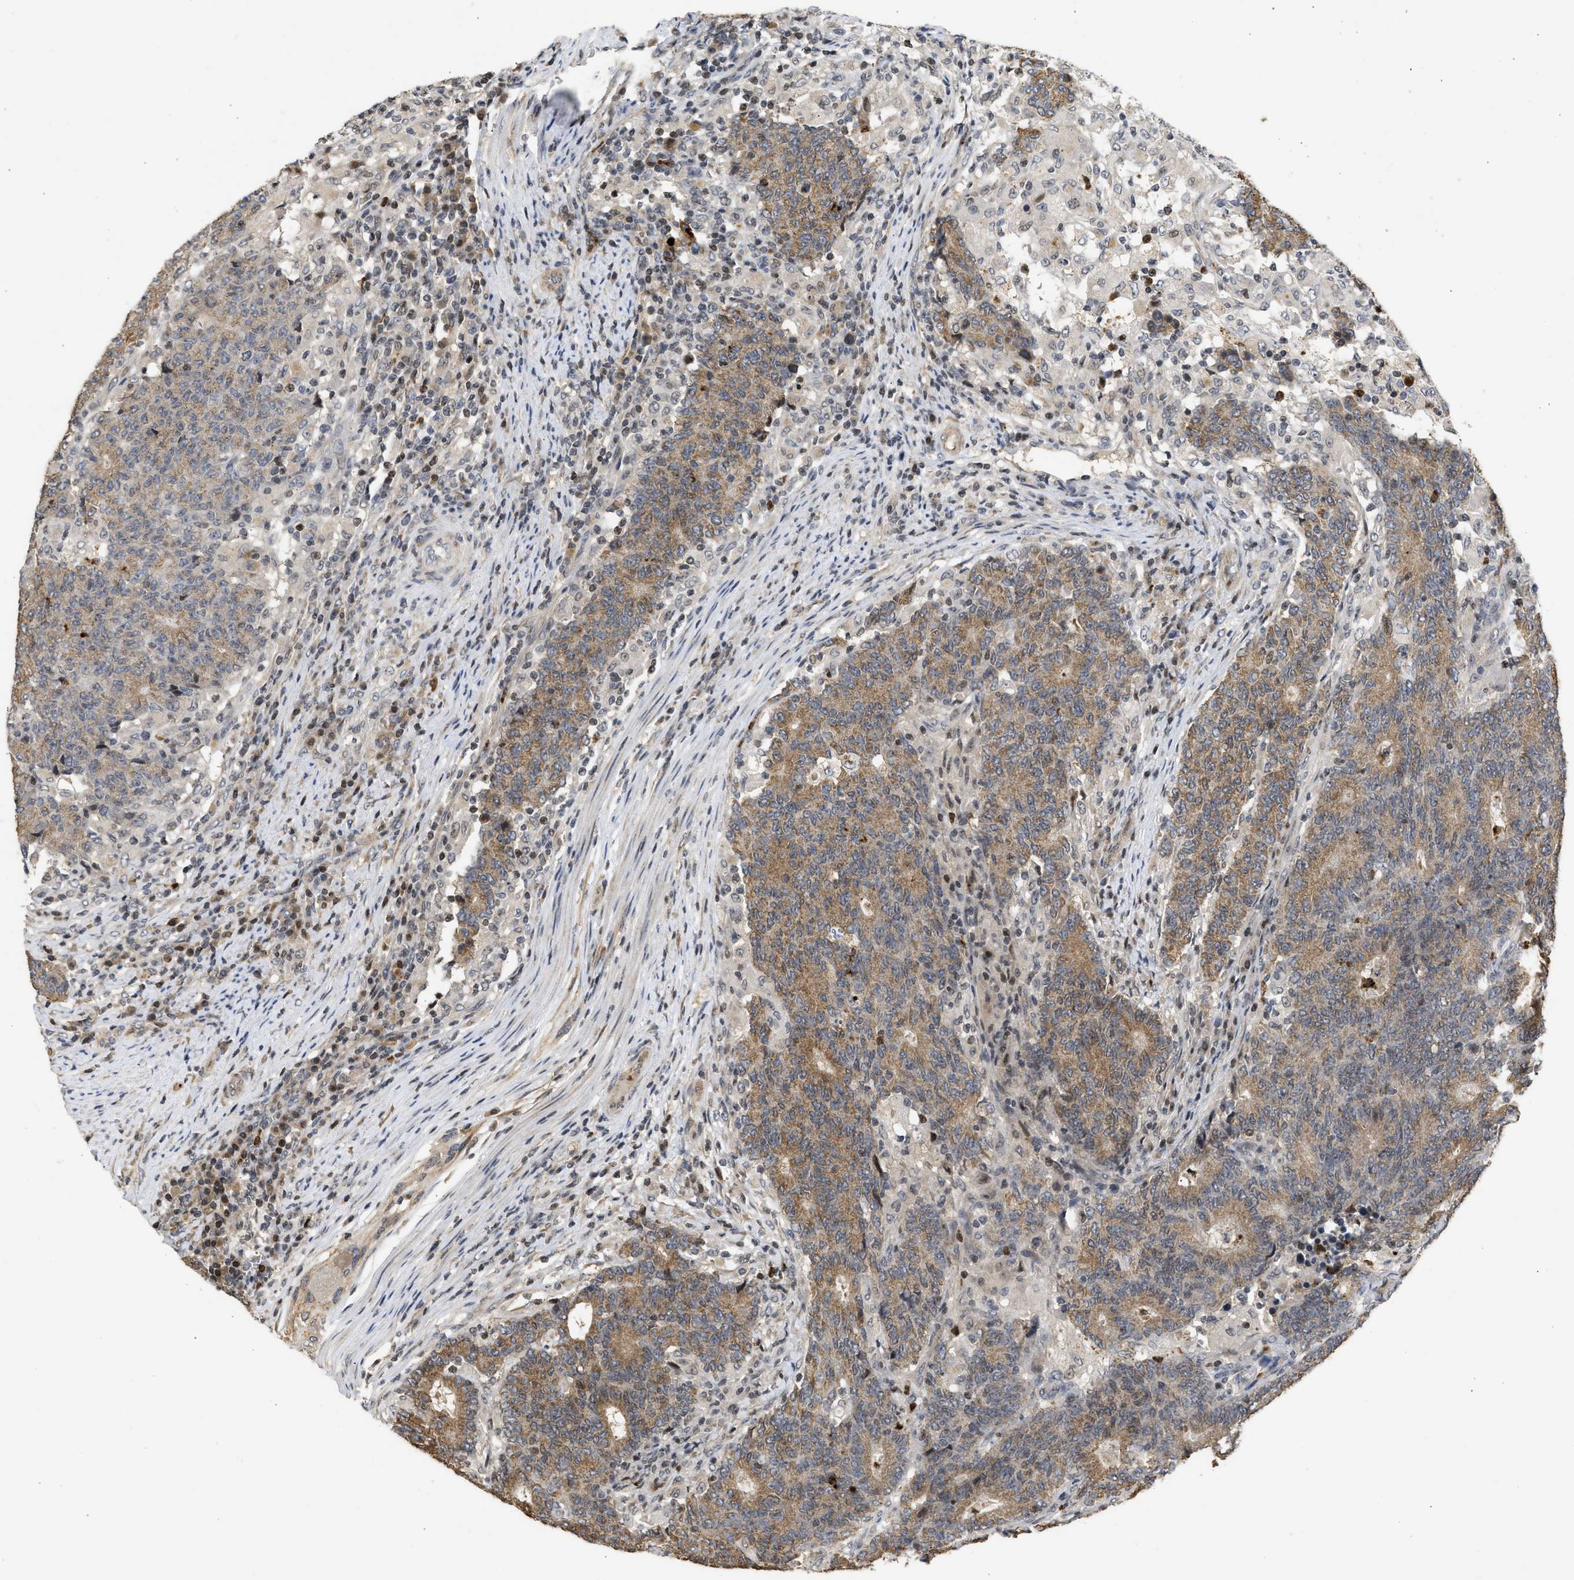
{"staining": {"intensity": "moderate", "quantity": ">75%", "location": "cytoplasmic/membranous"}, "tissue": "colorectal cancer", "cell_type": "Tumor cells", "image_type": "cancer", "snomed": [{"axis": "morphology", "description": "Normal tissue, NOS"}, {"axis": "morphology", "description": "Adenocarcinoma, NOS"}, {"axis": "topography", "description": "Colon"}], "caption": "Immunohistochemical staining of colorectal adenocarcinoma shows medium levels of moderate cytoplasmic/membranous protein staining in approximately >75% of tumor cells. Using DAB (brown) and hematoxylin (blue) stains, captured at high magnification using brightfield microscopy.", "gene": "ENSG00000142539", "patient": {"sex": "female", "age": 75}}